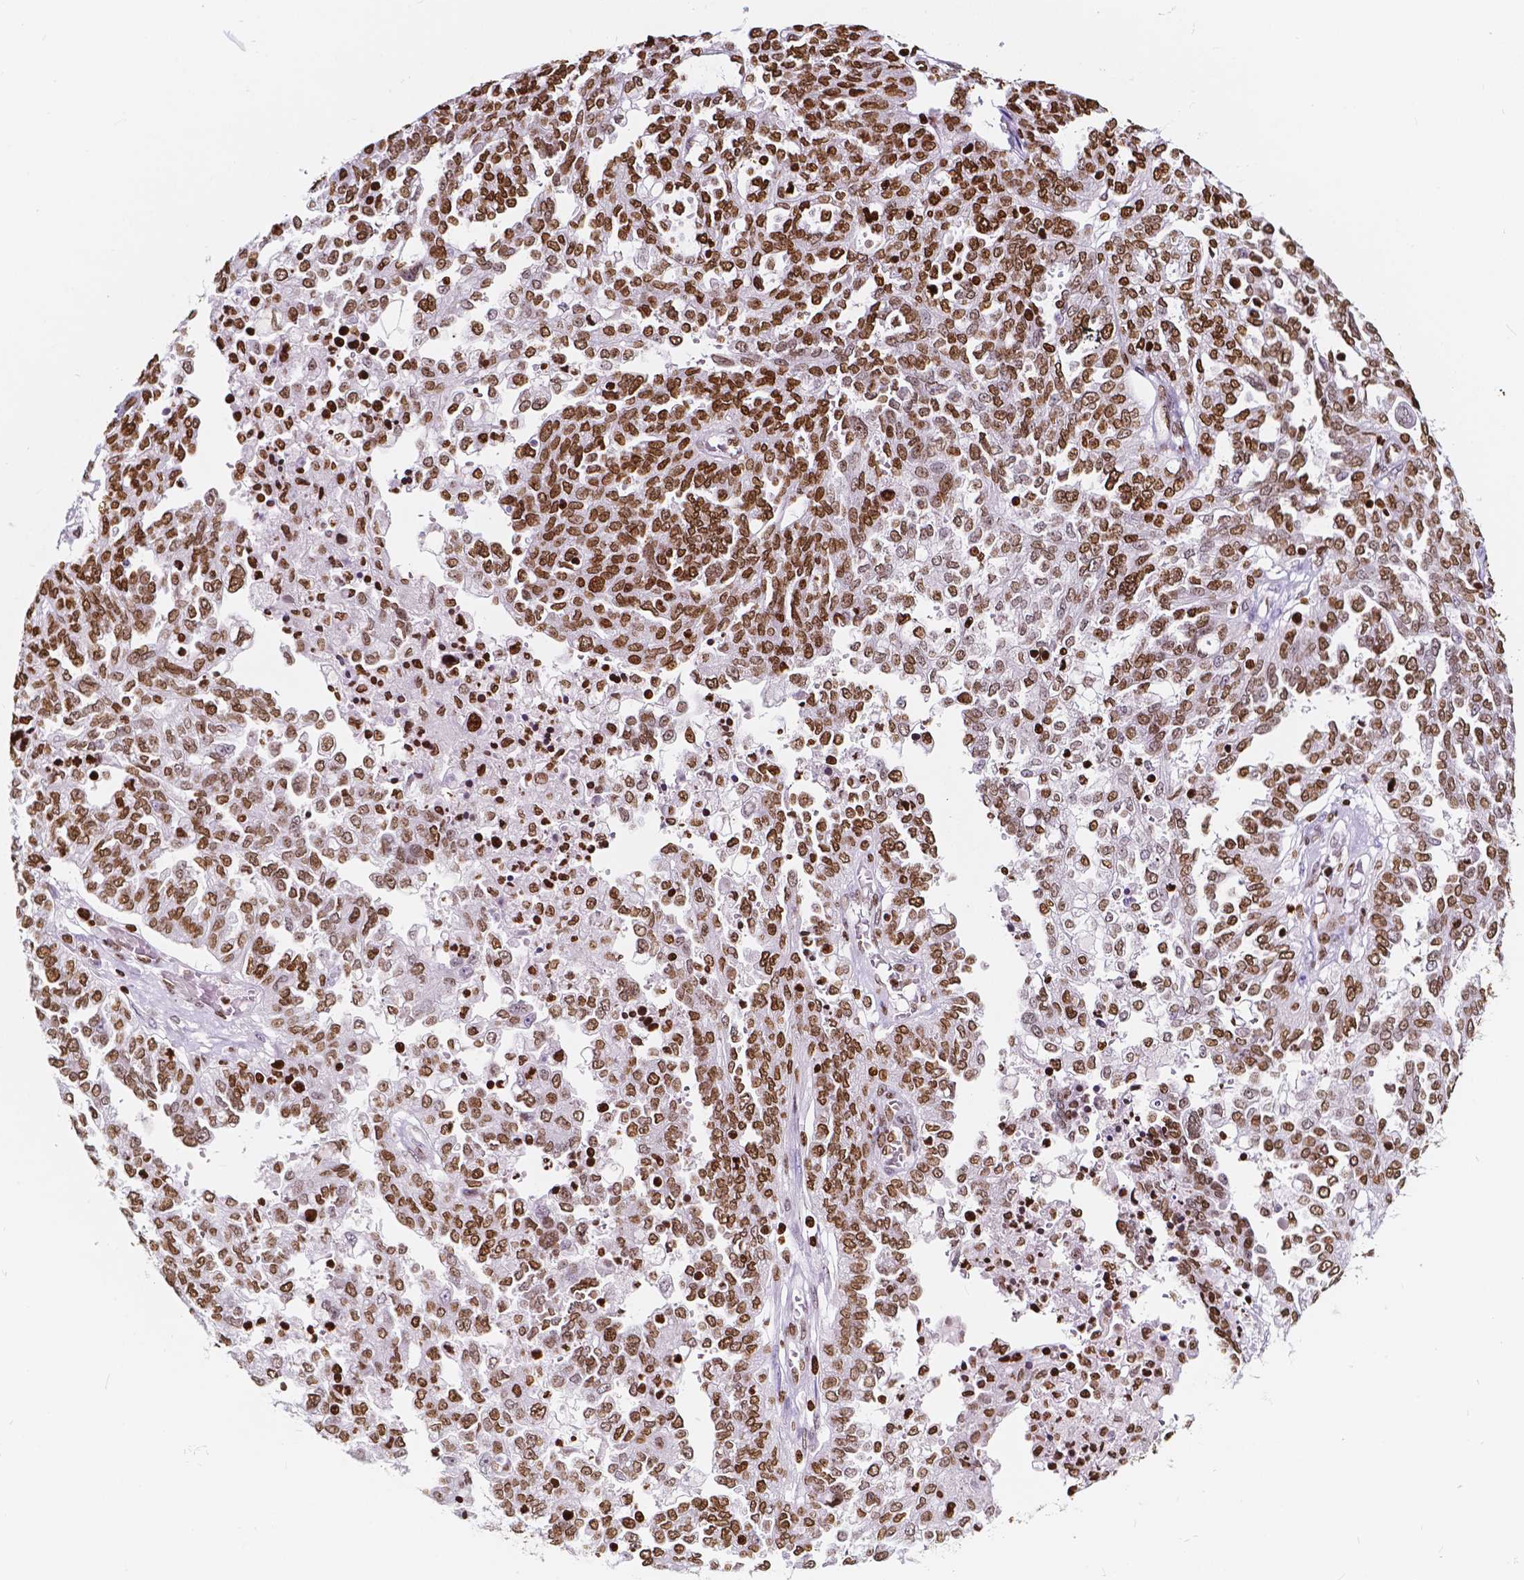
{"staining": {"intensity": "strong", "quantity": ">75%", "location": "nuclear"}, "tissue": "ovarian cancer", "cell_type": "Tumor cells", "image_type": "cancer", "snomed": [{"axis": "morphology", "description": "Cystadenocarcinoma, serous, NOS"}, {"axis": "topography", "description": "Ovary"}], "caption": "Immunohistochemical staining of ovarian cancer (serous cystadenocarcinoma) reveals high levels of strong nuclear staining in about >75% of tumor cells.", "gene": "CBY3", "patient": {"sex": "female", "age": 67}}